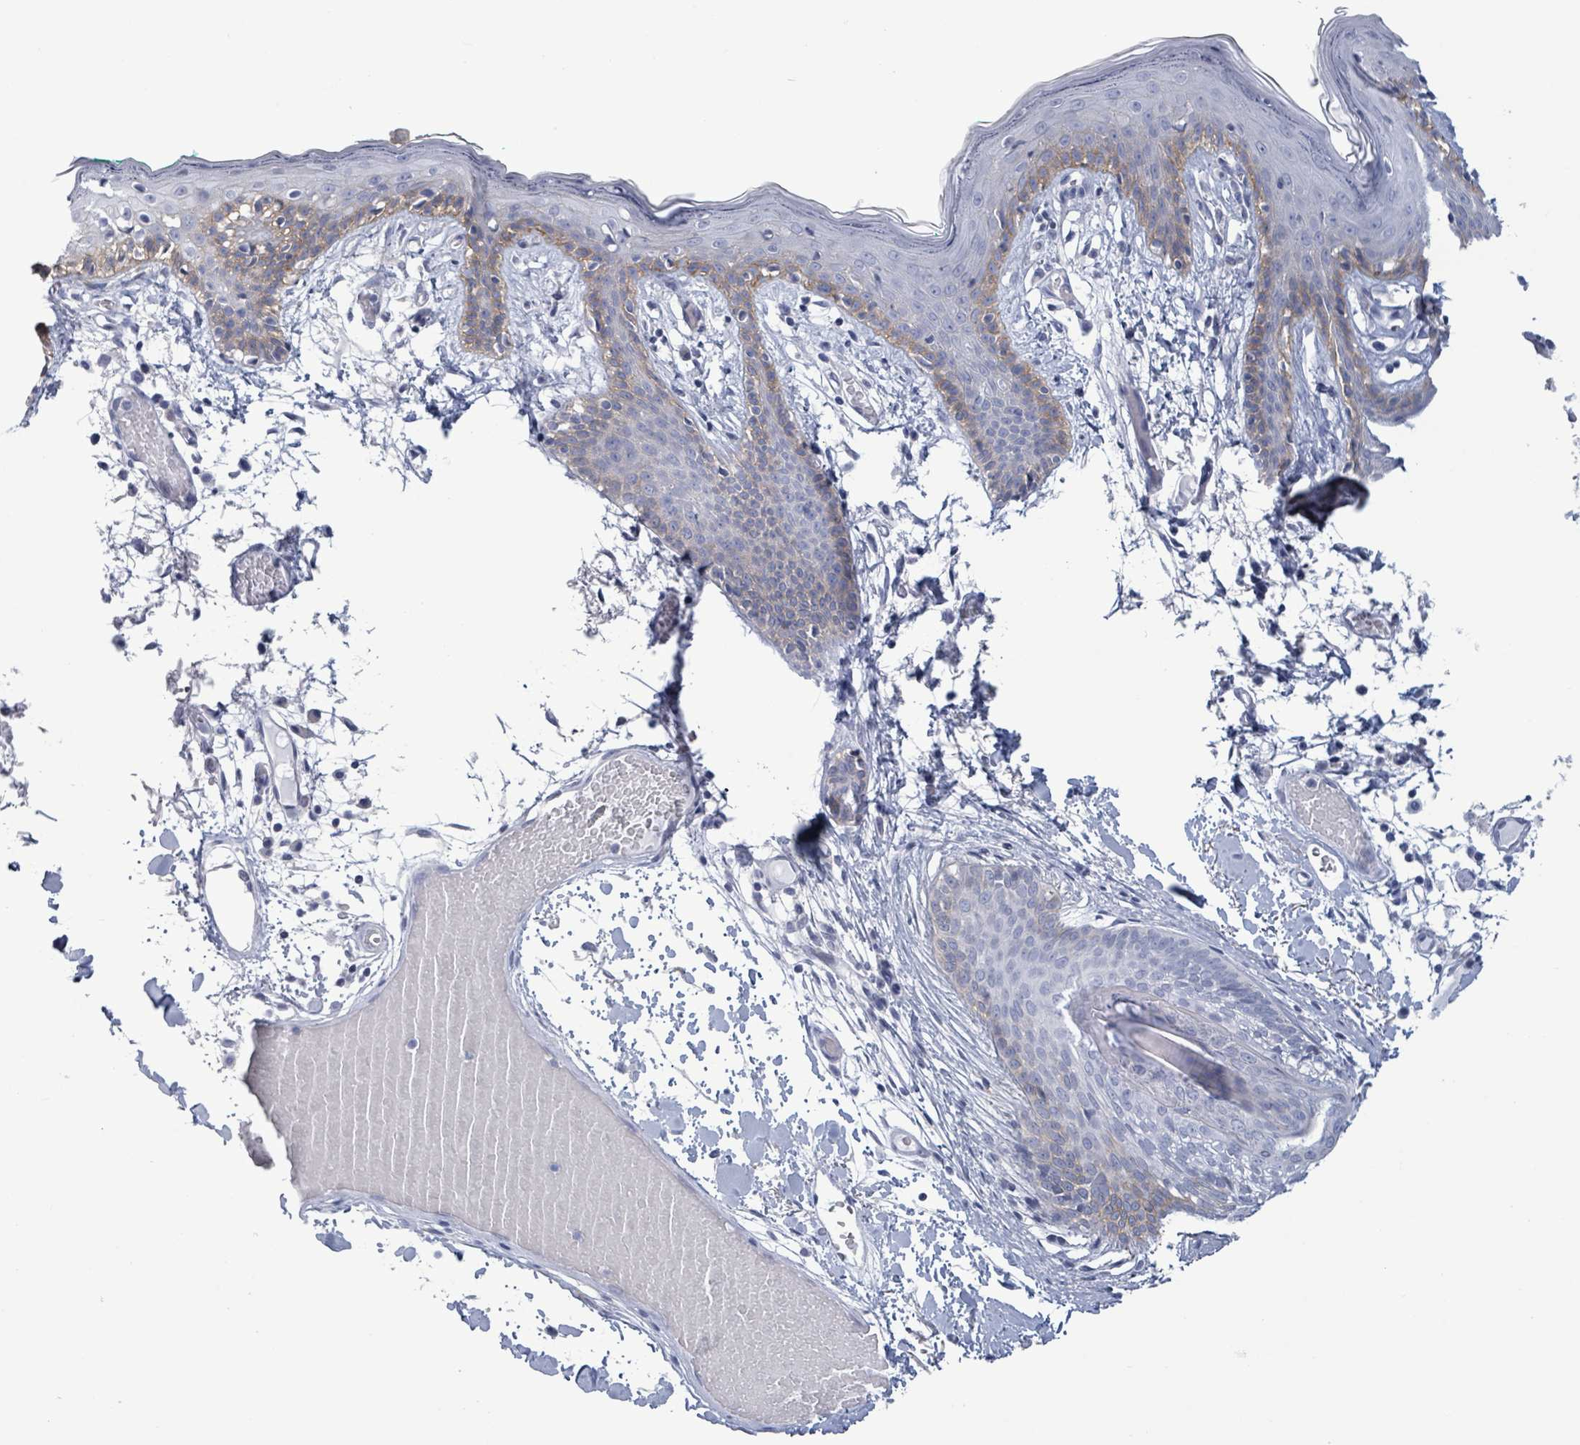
{"staining": {"intensity": "negative", "quantity": "none", "location": "none"}, "tissue": "skin", "cell_type": "Fibroblasts", "image_type": "normal", "snomed": [{"axis": "morphology", "description": "Normal tissue, NOS"}, {"axis": "topography", "description": "Skin"}], "caption": "There is no significant positivity in fibroblasts of skin. The staining is performed using DAB brown chromogen with nuclei counter-stained in using hematoxylin.", "gene": "BSG", "patient": {"sex": "male", "age": 79}}